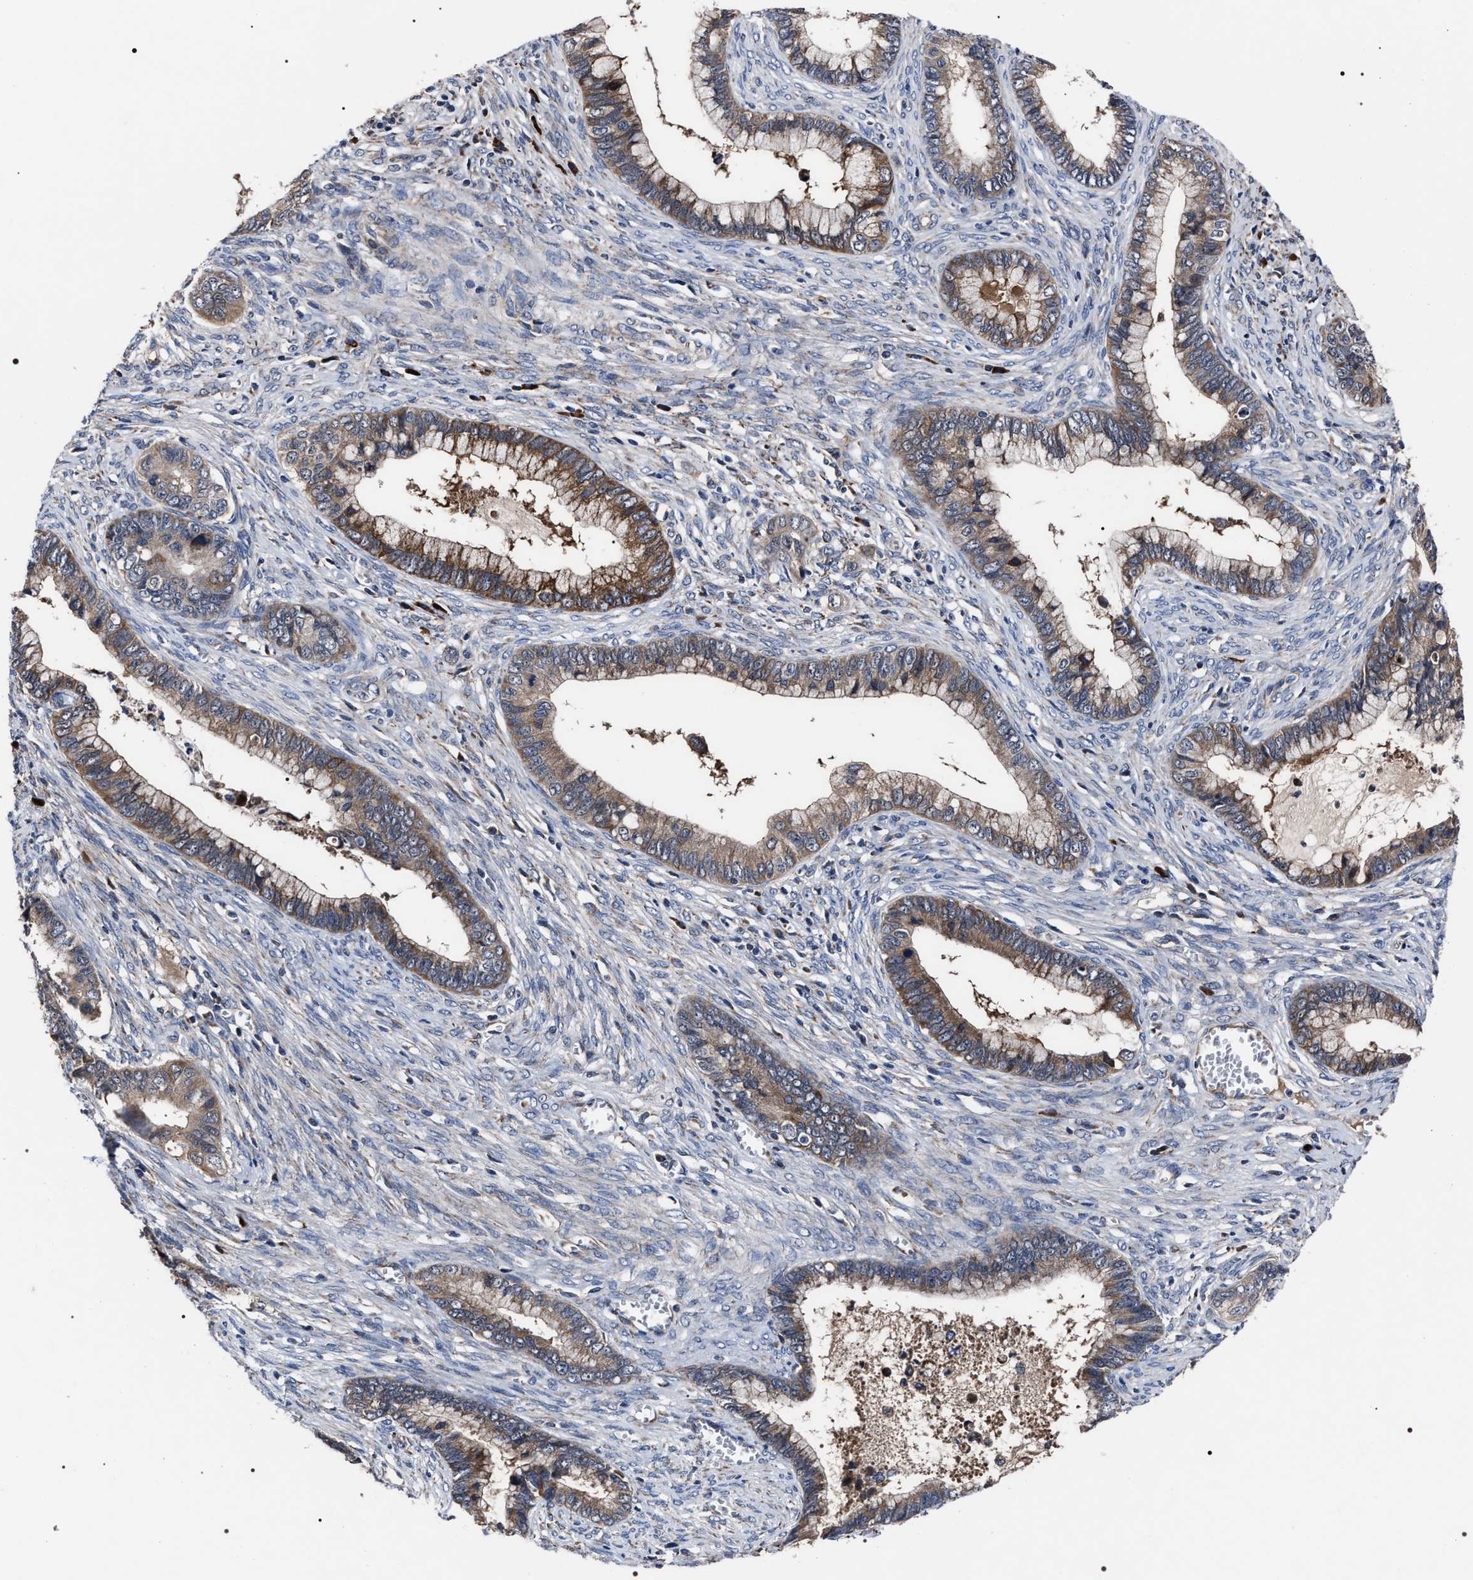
{"staining": {"intensity": "moderate", "quantity": ">75%", "location": "cytoplasmic/membranous"}, "tissue": "cervical cancer", "cell_type": "Tumor cells", "image_type": "cancer", "snomed": [{"axis": "morphology", "description": "Adenocarcinoma, NOS"}, {"axis": "topography", "description": "Cervix"}], "caption": "Cervical cancer (adenocarcinoma) was stained to show a protein in brown. There is medium levels of moderate cytoplasmic/membranous expression in approximately >75% of tumor cells.", "gene": "MACC1", "patient": {"sex": "female", "age": 44}}